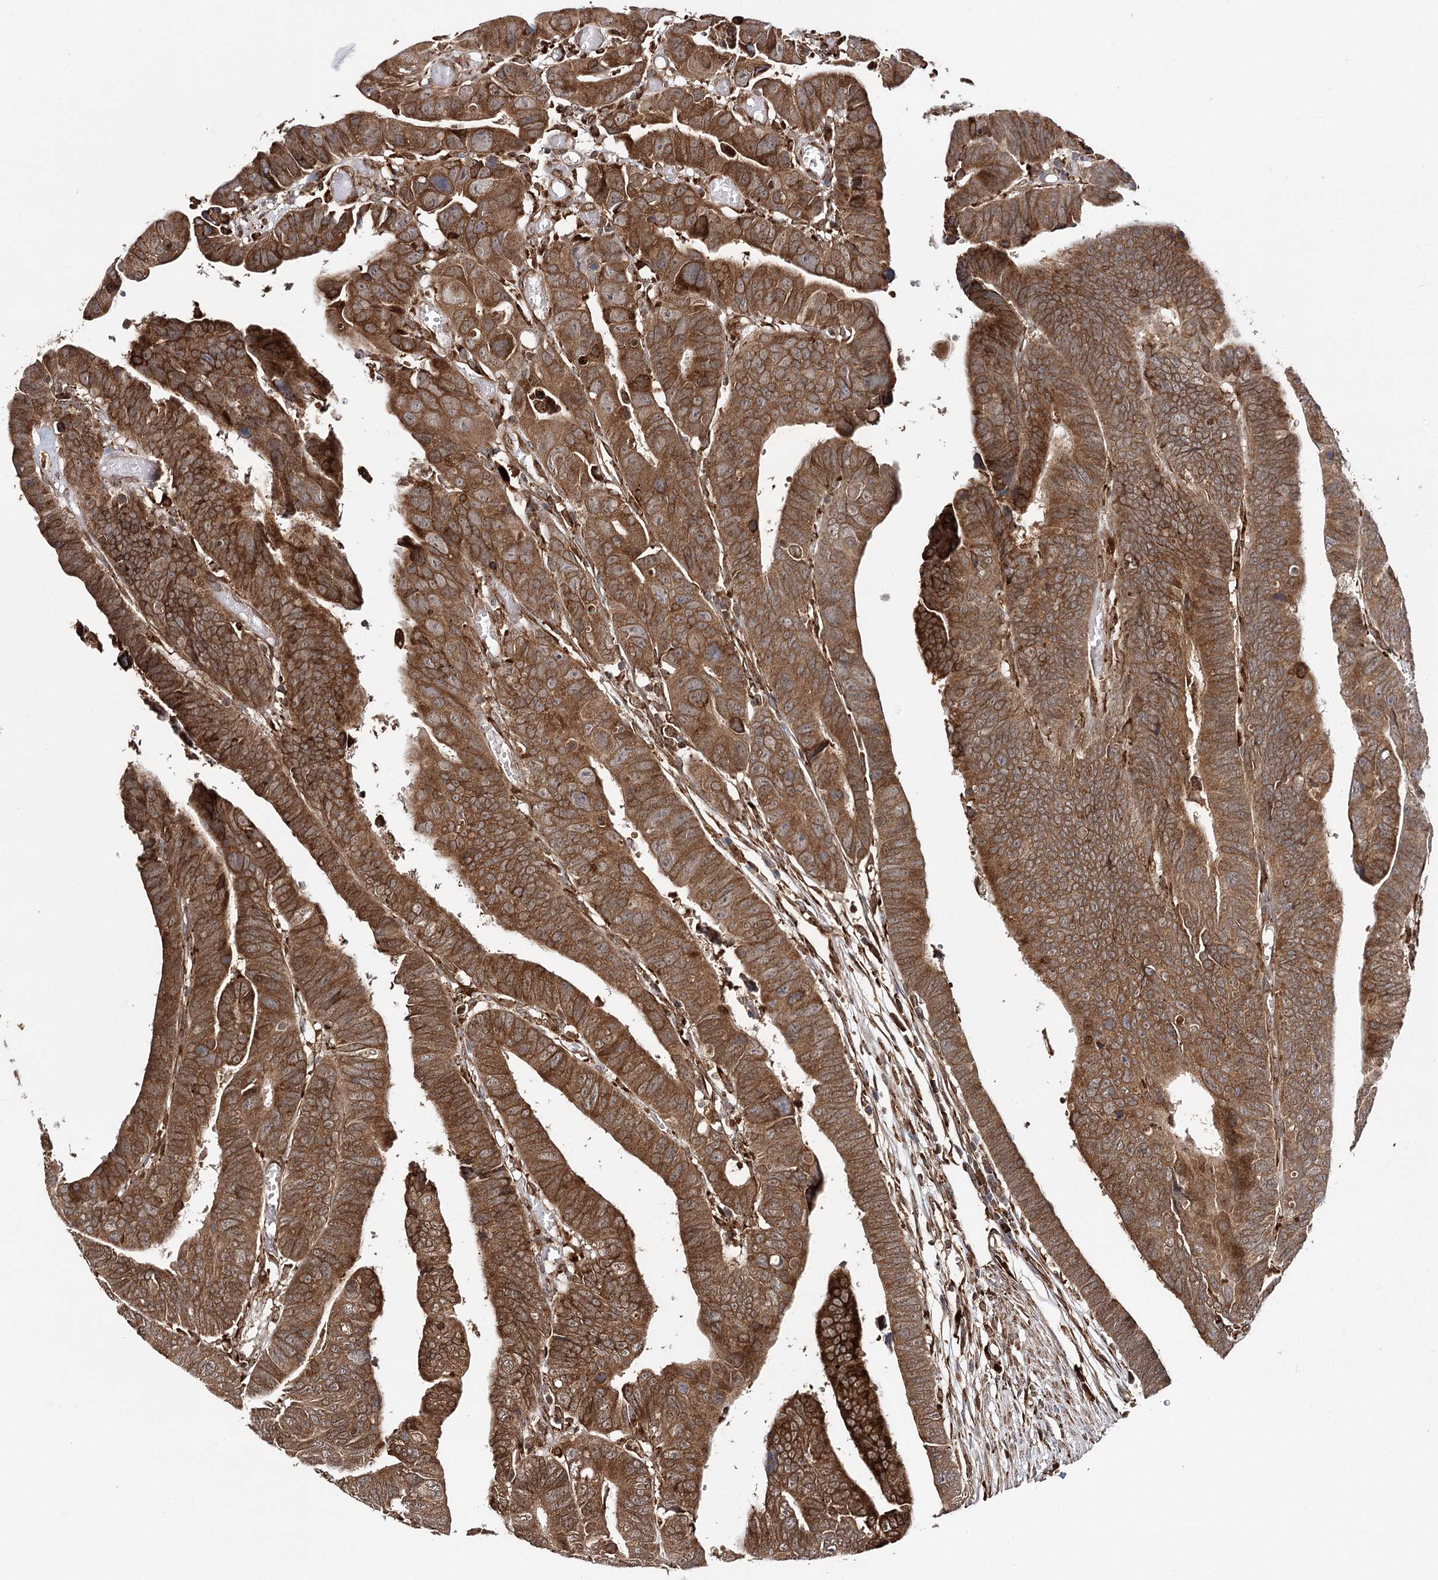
{"staining": {"intensity": "moderate", "quantity": ">75%", "location": "cytoplasmic/membranous"}, "tissue": "colorectal cancer", "cell_type": "Tumor cells", "image_type": "cancer", "snomed": [{"axis": "morphology", "description": "Adenocarcinoma, NOS"}, {"axis": "topography", "description": "Rectum"}], "caption": "Protein expression analysis of adenocarcinoma (colorectal) shows moderate cytoplasmic/membranous expression in about >75% of tumor cells.", "gene": "DNAJB14", "patient": {"sex": "female", "age": 65}}